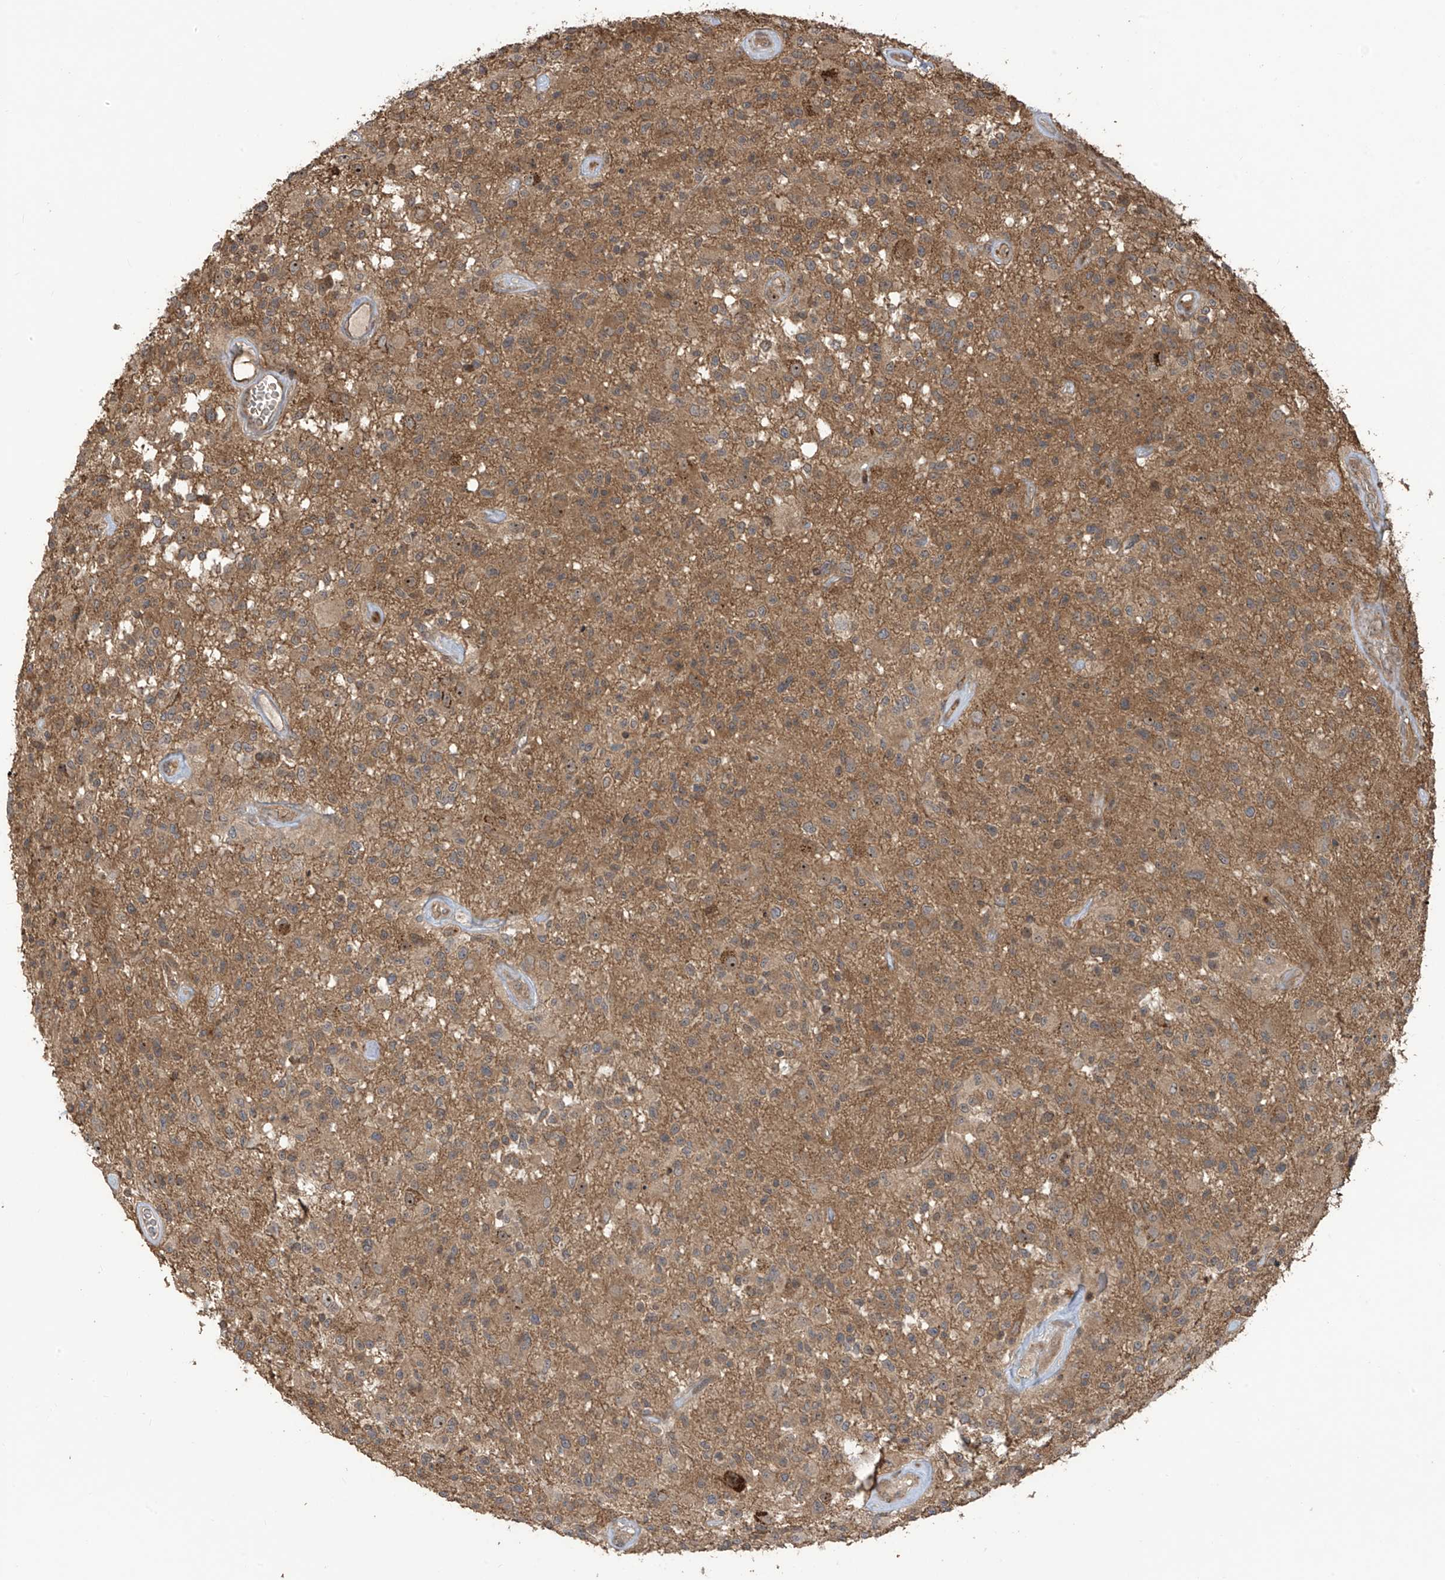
{"staining": {"intensity": "weak", "quantity": ">75%", "location": "cytoplasmic/membranous"}, "tissue": "glioma", "cell_type": "Tumor cells", "image_type": "cancer", "snomed": [{"axis": "morphology", "description": "Glioma, malignant, High grade"}, {"axis": "morphology", "description": "Glioblastoma, NOS"}, {"axis": "topography", "description": "Brain"}], "caption": "This is a photomicrograph of IHC staining of glioma, which shows weak positivity in the cytoplasmic/membranous of tumor cells.", "gene": "CARF", "patient": {"sex": "male", "age": 60}}